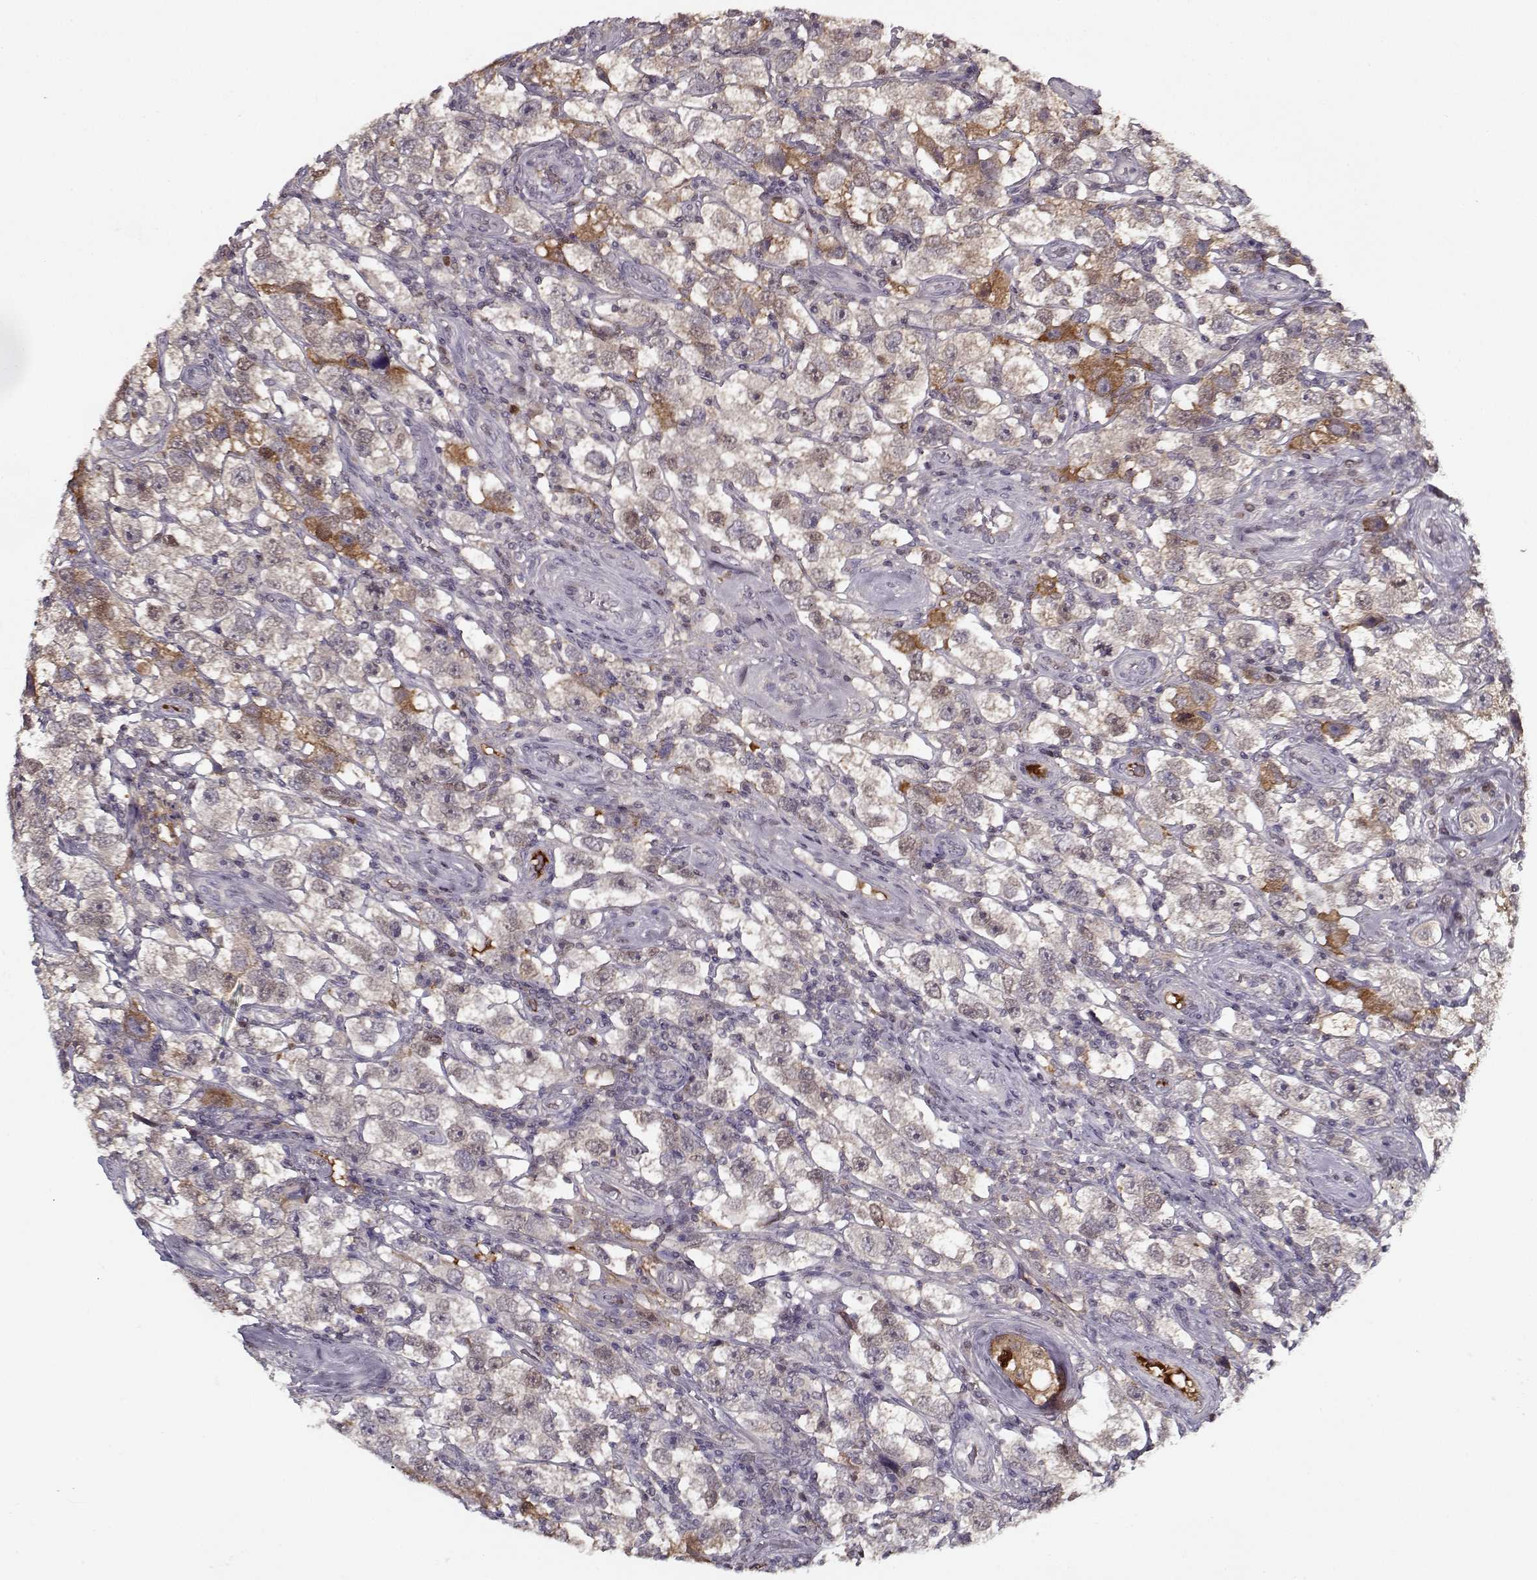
{"staining": {"intensity": "negative", "quantity": "none", "location": "none"}, "tissue": "testis cancer", "cell_type": "Tumor cells", "image_type": "cancer", "snomed": [{"axis": "morphology", "description": "Seminoma, NOS"}, {"axis": "topography", "description": "Testis"}], "caption": "Seminoma (testis) was stained to show a protein in brown. There is no significant staining in tumor cells. (DAB (3,3'-diaminobenzidine) immunohistochemistry (IHC) with hematoxylin counter stain).", "gene": "AFM", "patient": {"sex": "male", "age": 26}}